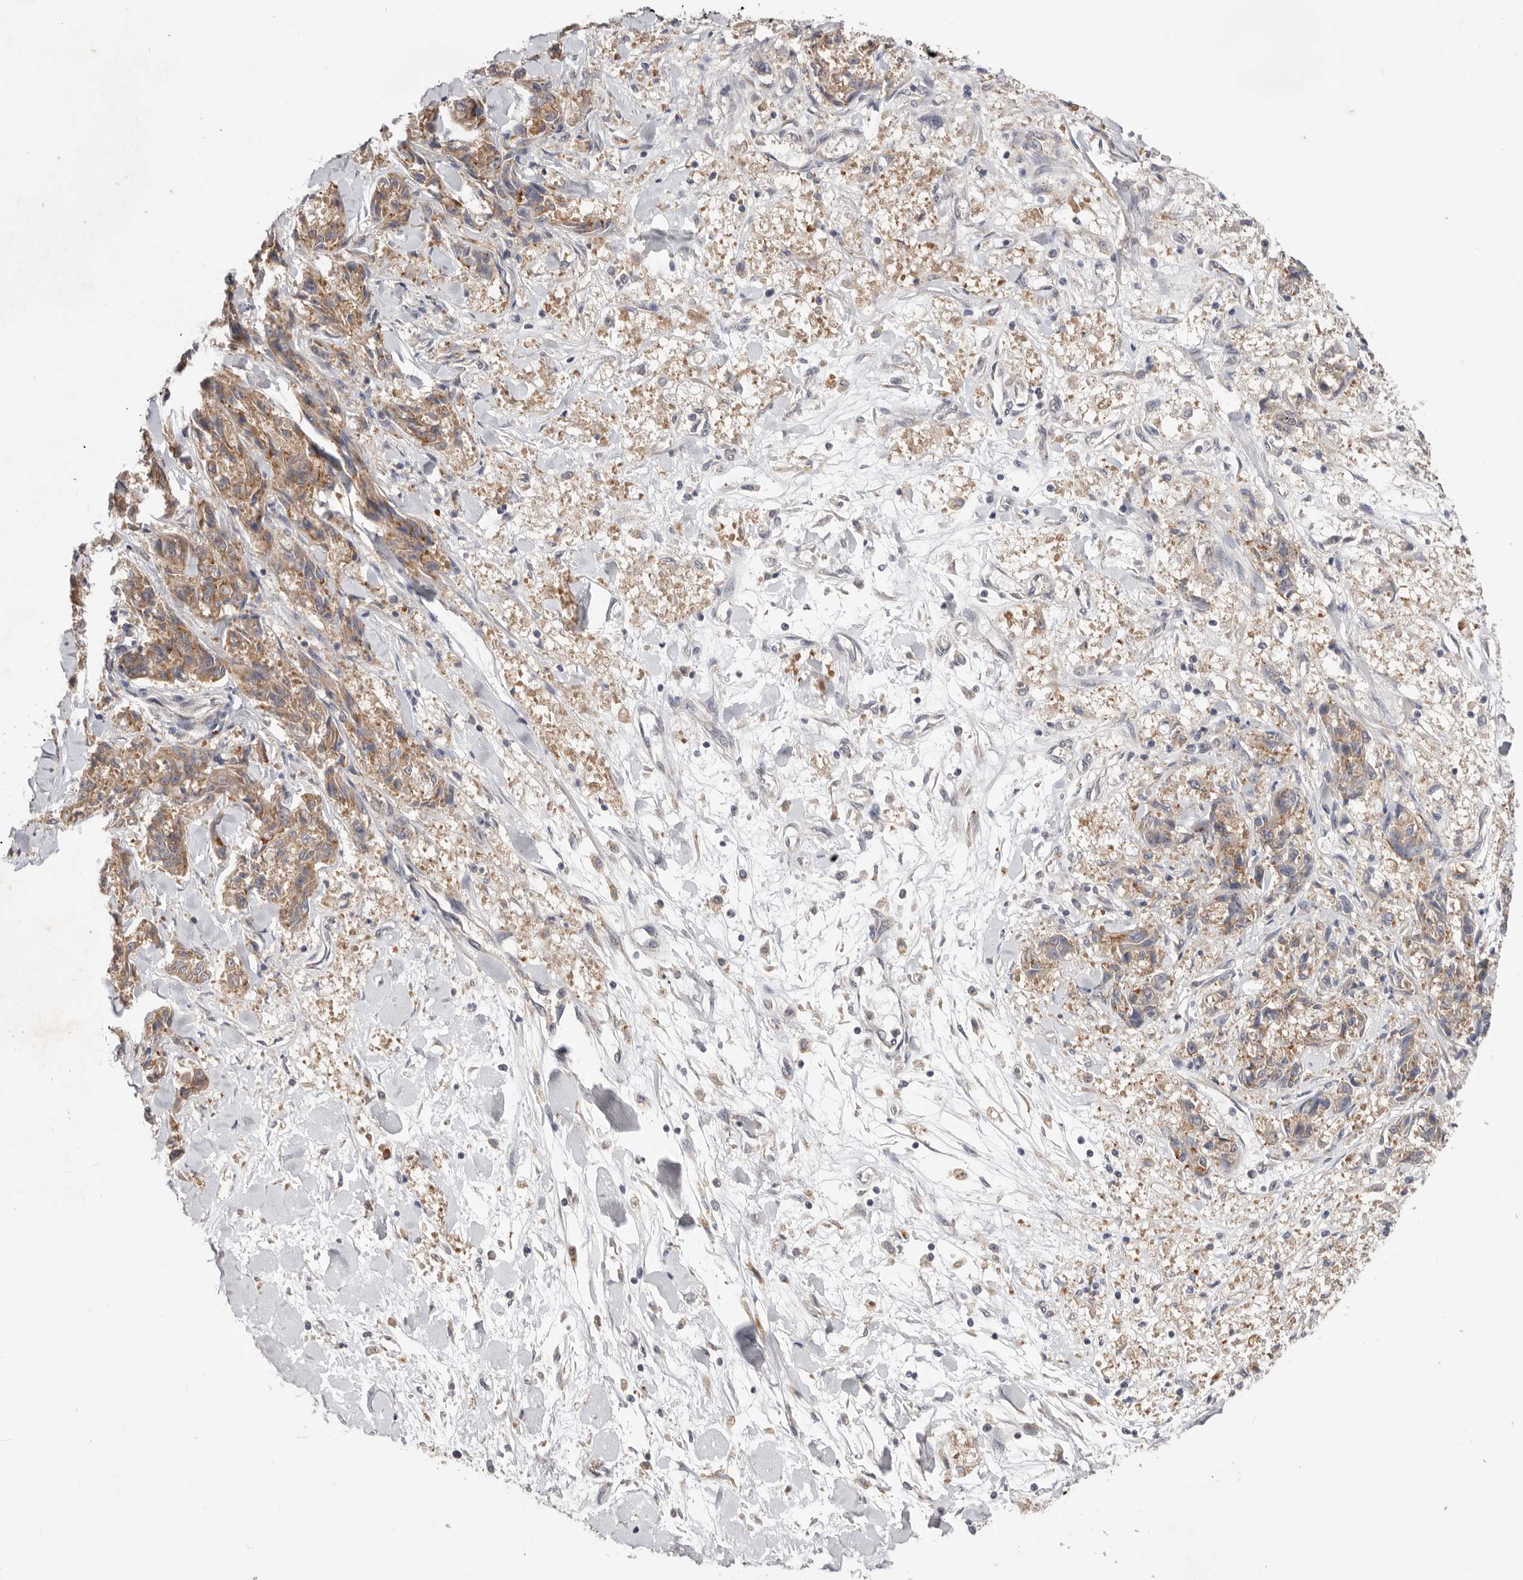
{"staining": {"intensity": "moderate", "quantity": ">75%", "location": "cytoplasmic/membranous"}, "tissue": "melanoma", "cell_type": "Tumor cells", "image_type": "cancer", "snomed": [{"axis": "morphology", "description": "Malignant melanoma, NOS"}, {"axis": "topography", "description": "Skin"}], "caption": "Moderate cytoplasmic/membranous protein positivity is seen in about >75% of tumor cells in malignant melanoma.", "gene": "WDR77", "patient": {"sex": "male", "age": 53}}